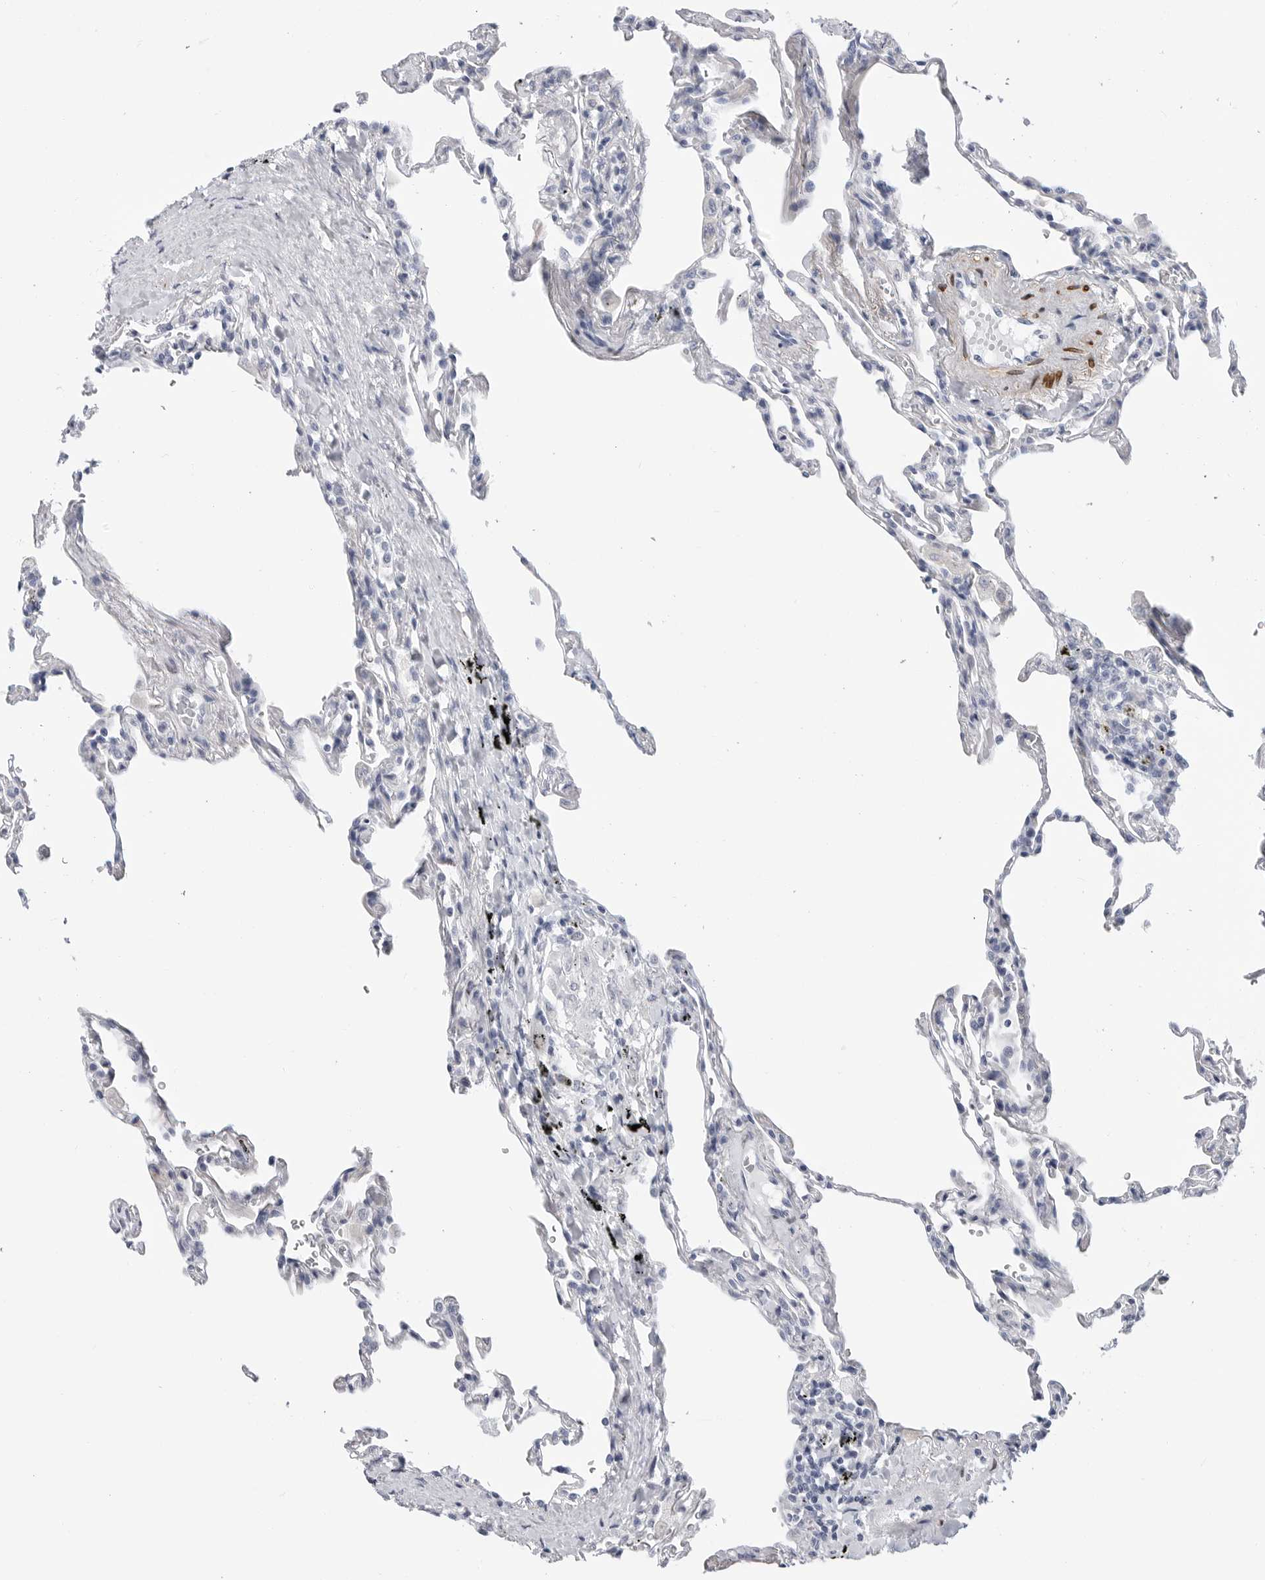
{"staining": {"intensity": "negative", "quantity": "none", "location": "none"}, "tissue": "lung", "cell_type": "Alveolar cells", "image_type": "normal", "snomed": [{"axis": "morphology", "description": "Normal tissue, NOS"}, {"axis": "topography", "description": "Lung"}], "caption": "High power microscopy micrograph of an immunohistochemistry histopathology image of benign lung, revealing no significant expression in alveolar cells. (Stains: DAB IHC with hematoxylin counter stain, Microscopy: brightfield microscopy at high magnification).", "gene": "PLN", "patient": {"sex": "male", "age": 59}}